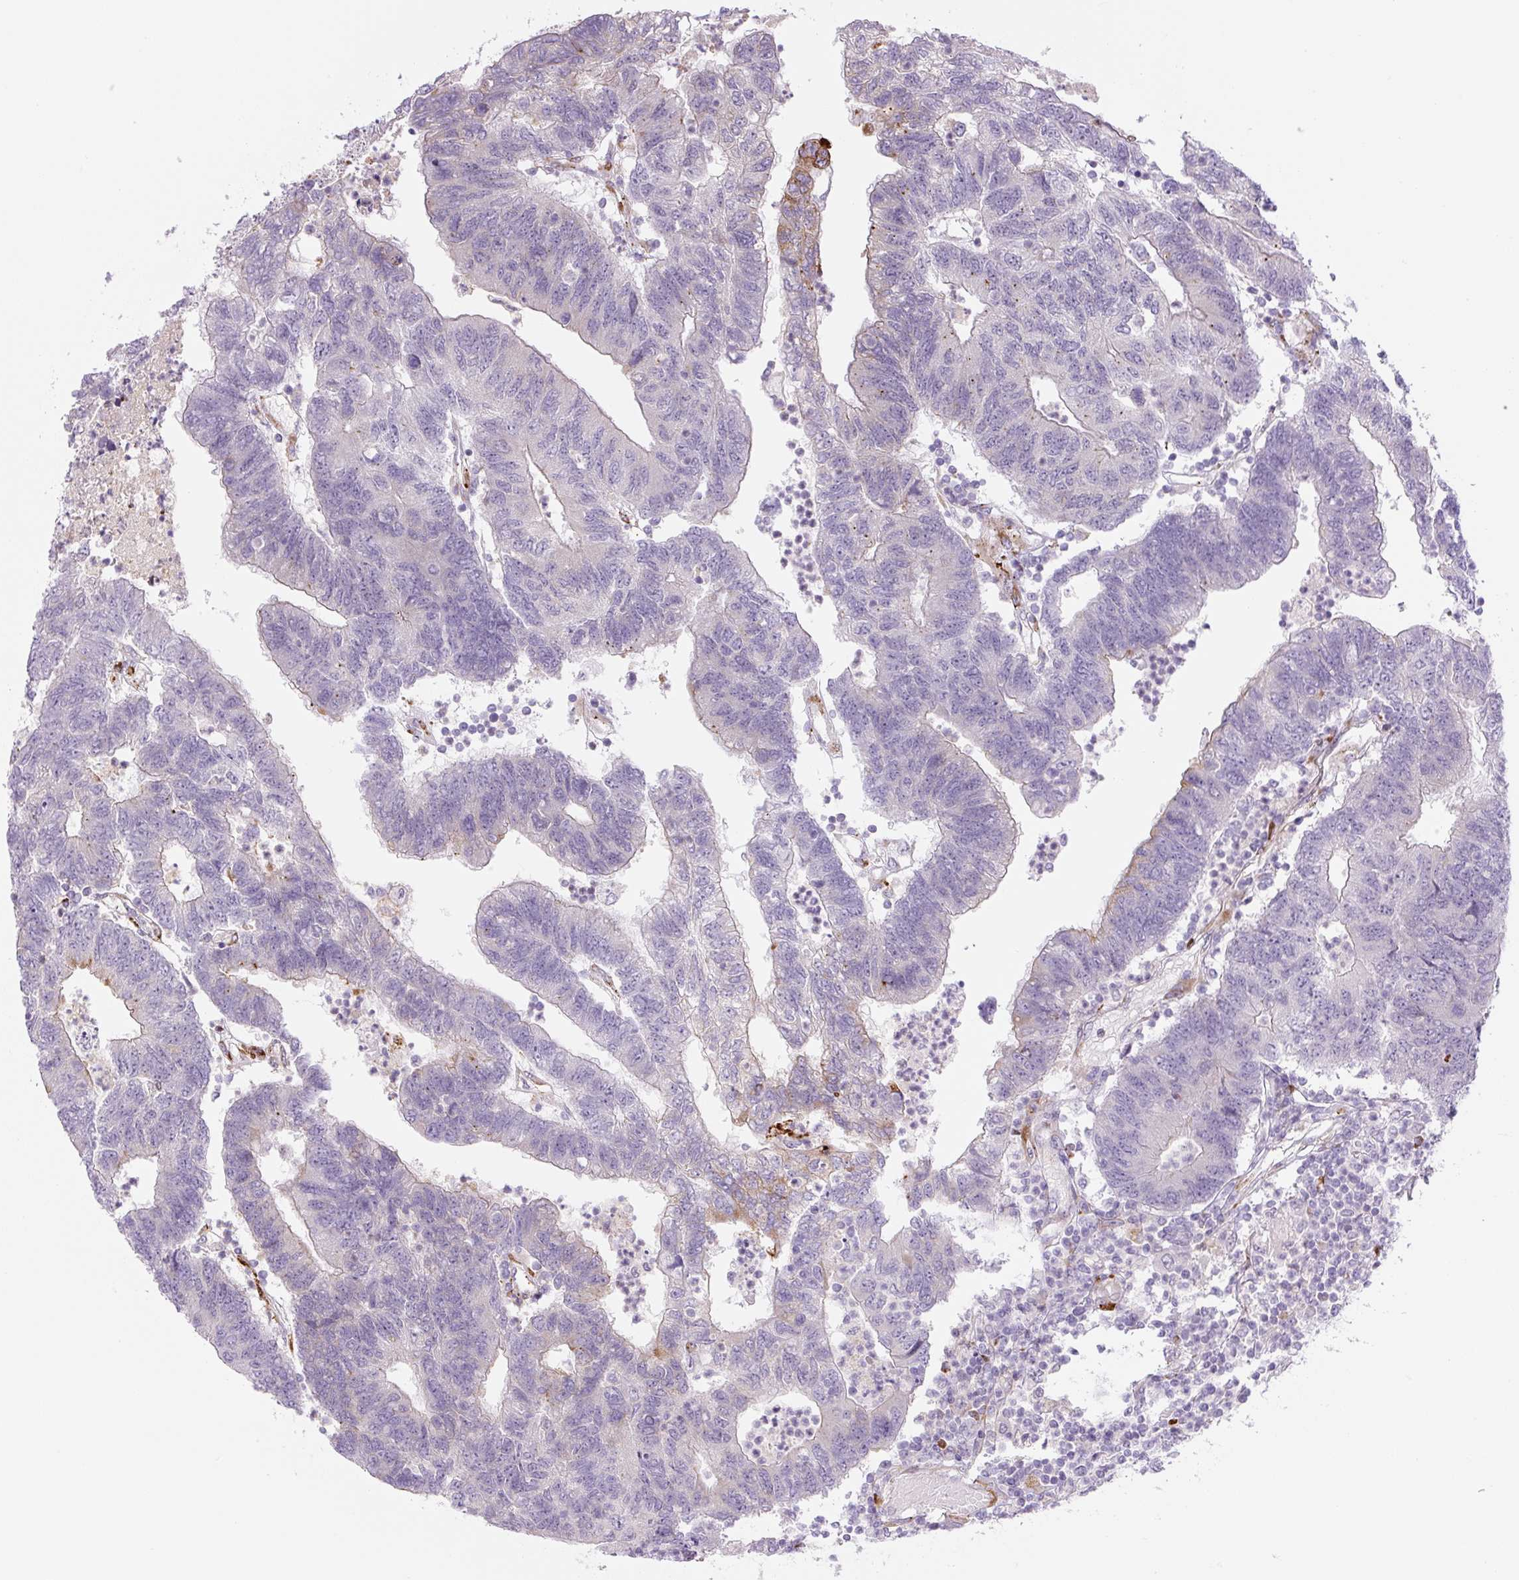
{"staining": {"intensity": "weak", "quantity": "<25%", "location": "cytoplasmic/membranous"}, "tissue": "colorectal cancer", "cell_type": "Tumor cells", "image_type": "cancer", "snomed": [{"axis": "morphology", "description": "Adenocarcinoma, NOS"}, {"axis": "topography", "description": "Colon"}], "caption": "Immunohistochemistry (IHC) of human colorectal adenocarcinoma demonstrates no expression in tumor cells.", "gene": "DISP3", "patient": {"sex": "female", "age": 48}}